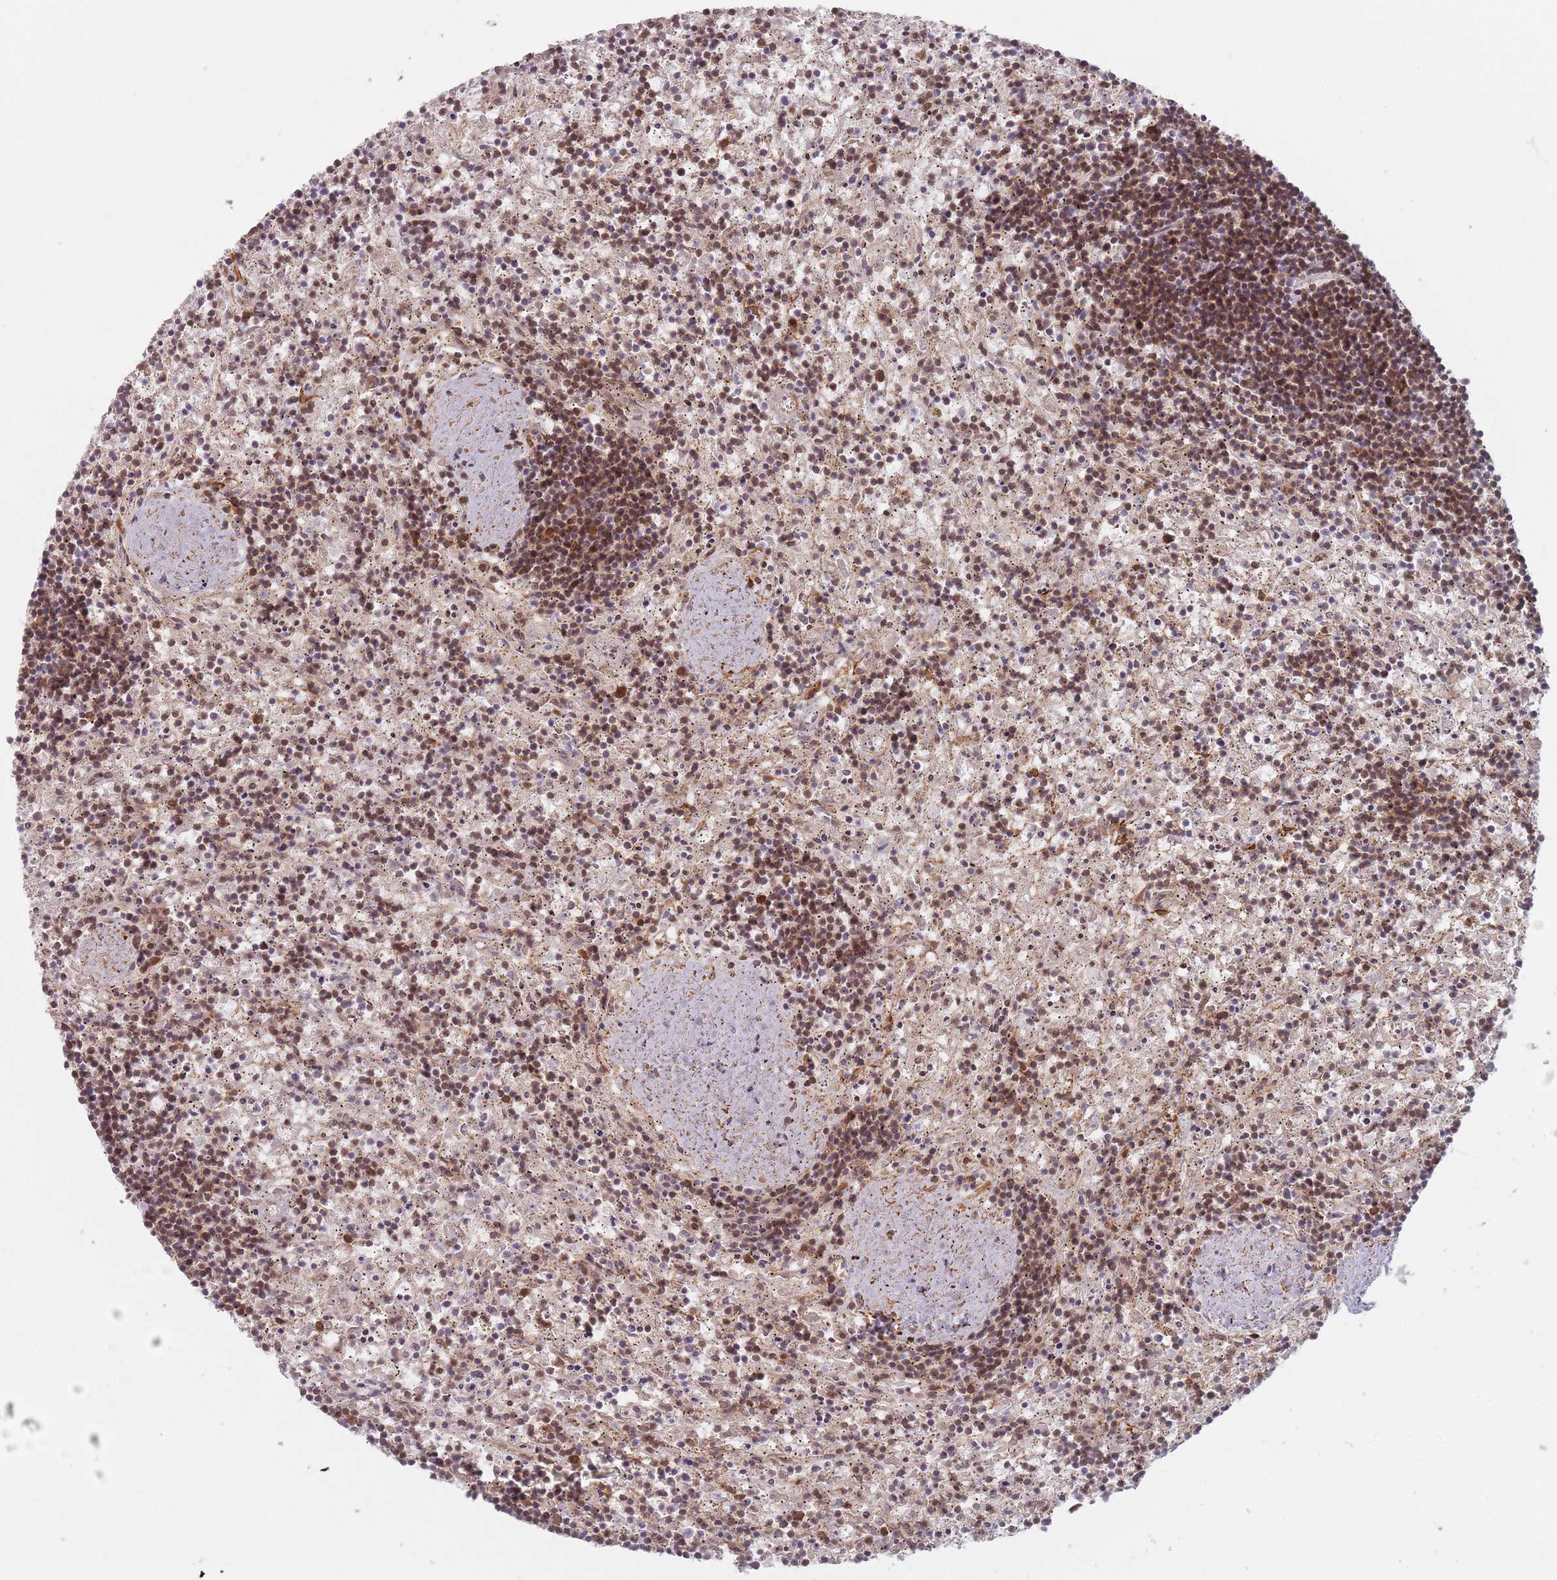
{"staining": {"intensity": "moderate", "quantity": "25%-75%", "location": "nuclear"}, "tissue": "lymphoma", "cell_type": "Tumor cells", "image_type": "cancer", "snomed": [{"axis": "morphology", "description": "Malignant lymphoma, non-Hodgkin's type, Low grade"}, {"axis": "topography", "description": "Spleen"}], "caption": "Immunohistochemical staining of human low-grade malignant lymphoma, non-Hodgkin's type reveals moderate nuclear protein positivity in about 25%-75% of tumor cells.", "gene": "NUP50", "patient": {"sex": "male", "age": 76}}